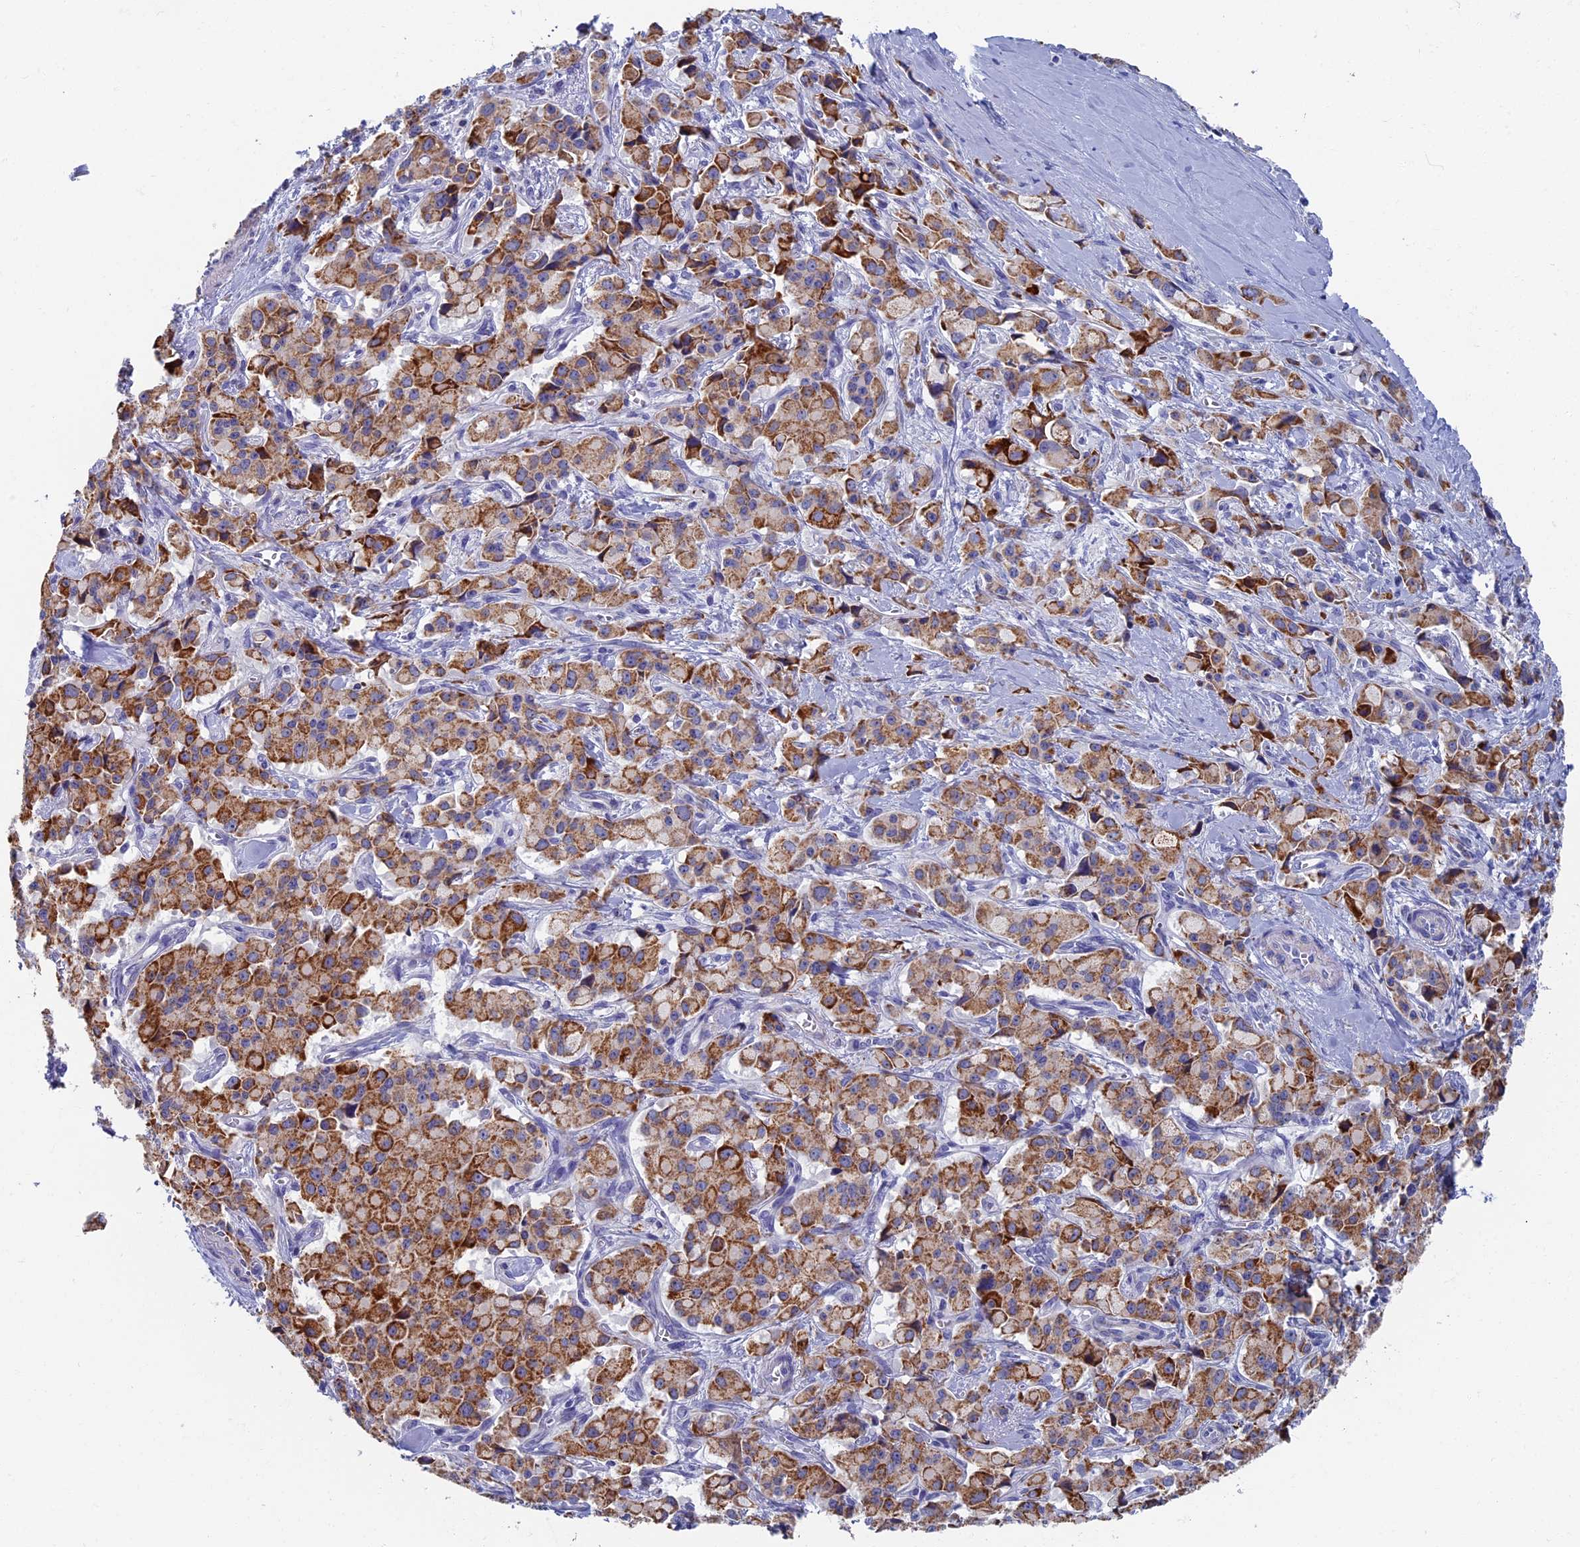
{"staining": {"intensity": "moderate", "quantity": ">75%", "location": "cytoplasmic/membranous"}, "tissue": "pancreatic cancer", "cell_type": "Tumor cells", "image_type": "cancer", "snomed": [{"axis": "morphology", "description": "Adenocarcinoma, NOS"}, {"axis": "topography", "description": "Pancreas"}], "caption": "A brown stain labels moderate cytoplasmic/membranous positivity of a protein in pancreatic cancer tumor cells. (brown staining indicates protein expression, while blue staining denotes nuclei).", "gene": "OAT", "patient": {"sex": "male", "age": 65}}